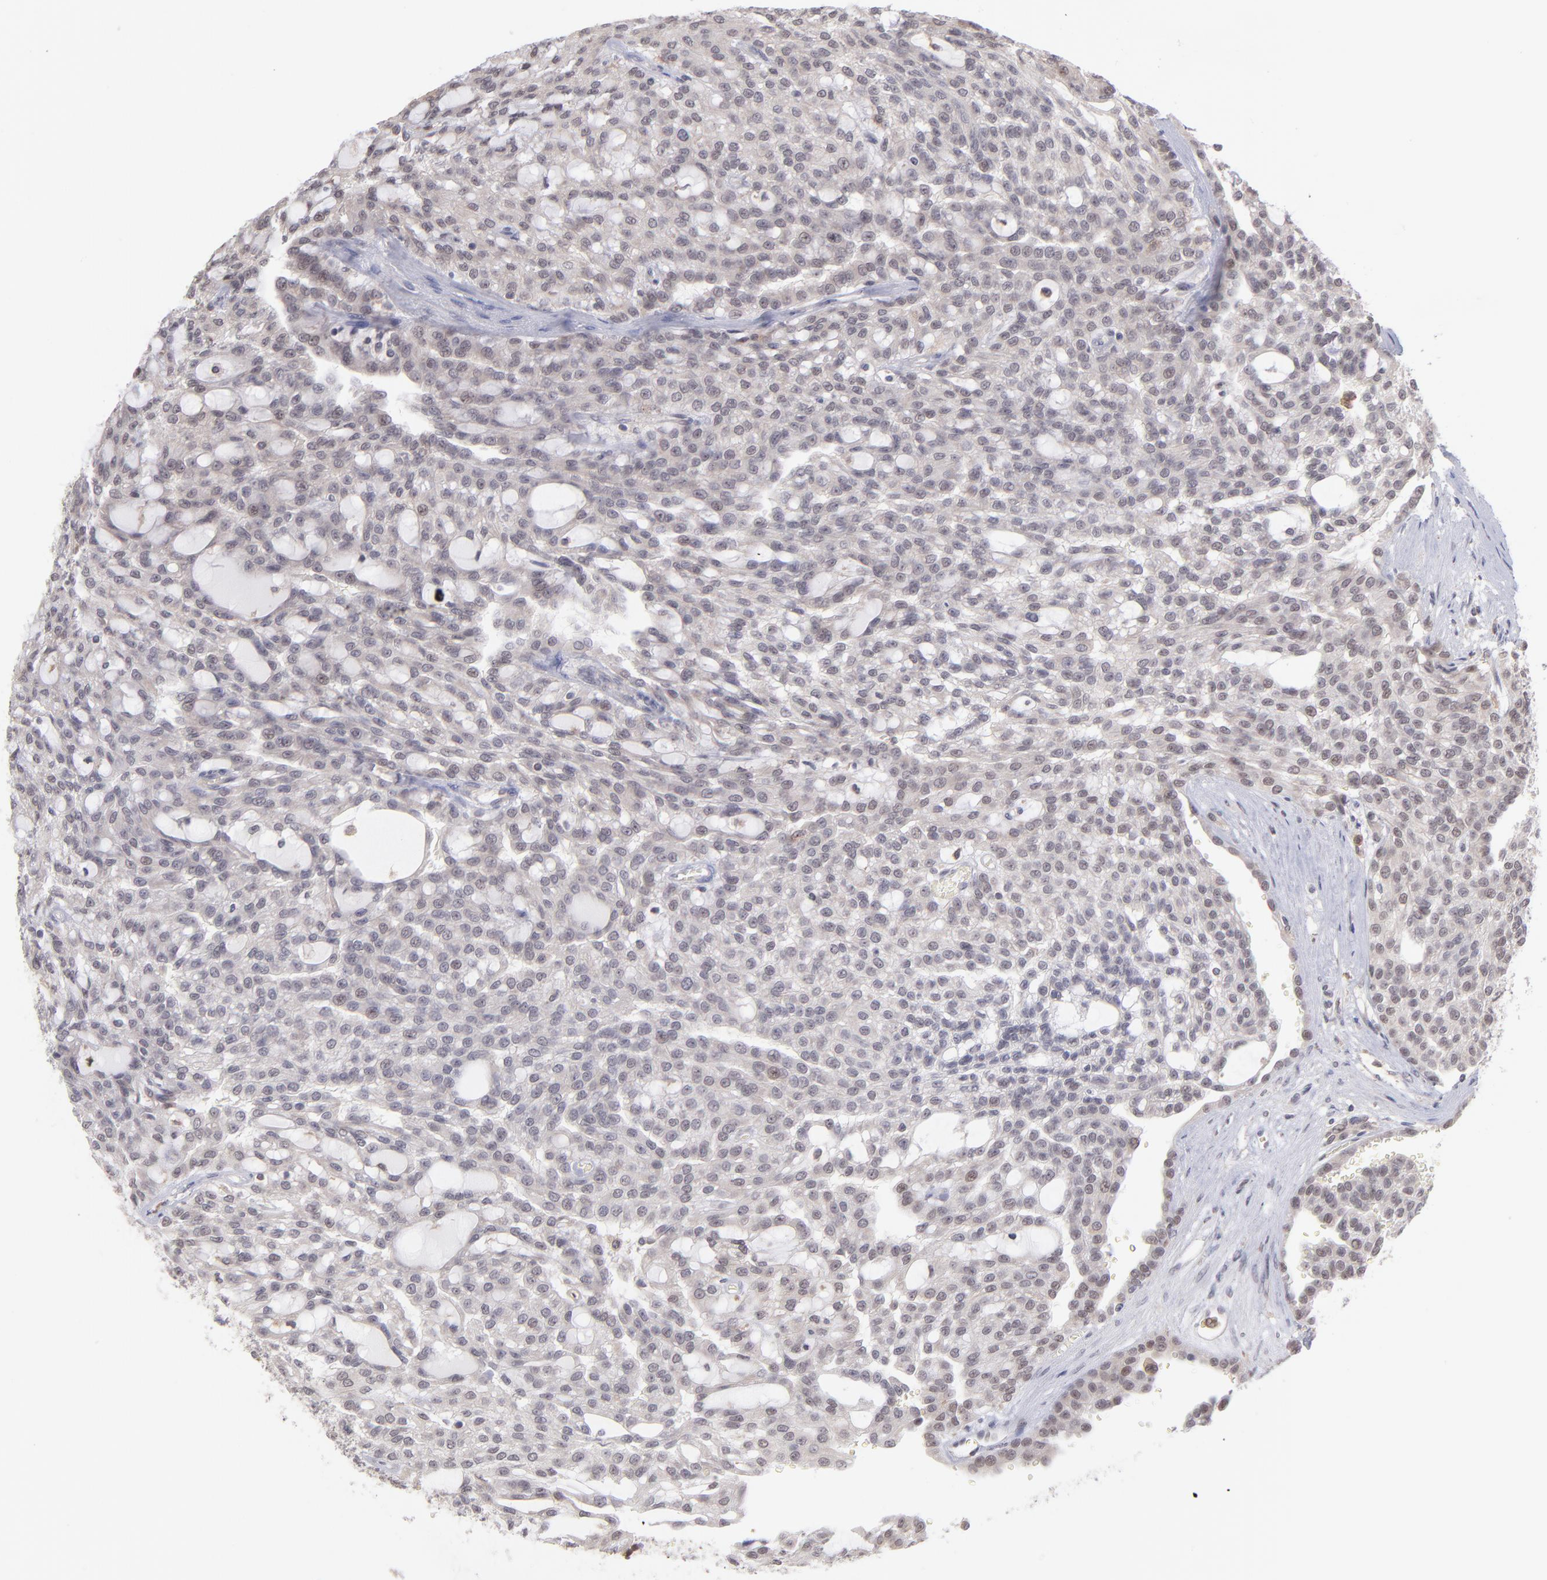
{"staining": {"intensity": "negative", "quantity": "none", "location": "none"}, "tissue": "renal cancer", "cell_type": "Tumor cells", "image_type": "cancer", "snomed": [{"axis": "morphology", "description": "Adenocarcinoma, NOS"}, {"axis": "topography", "description": "Kidney"}], "caption": "DAB immunohistochemical staining of human renal cancer displays no significant staining in tumor cells. (Brightfield microscopy of DAB immunohistochemistry (IHC) at high magnification).", "gene": "OAS1", "patient": {"sex": "male", "age": 63}}